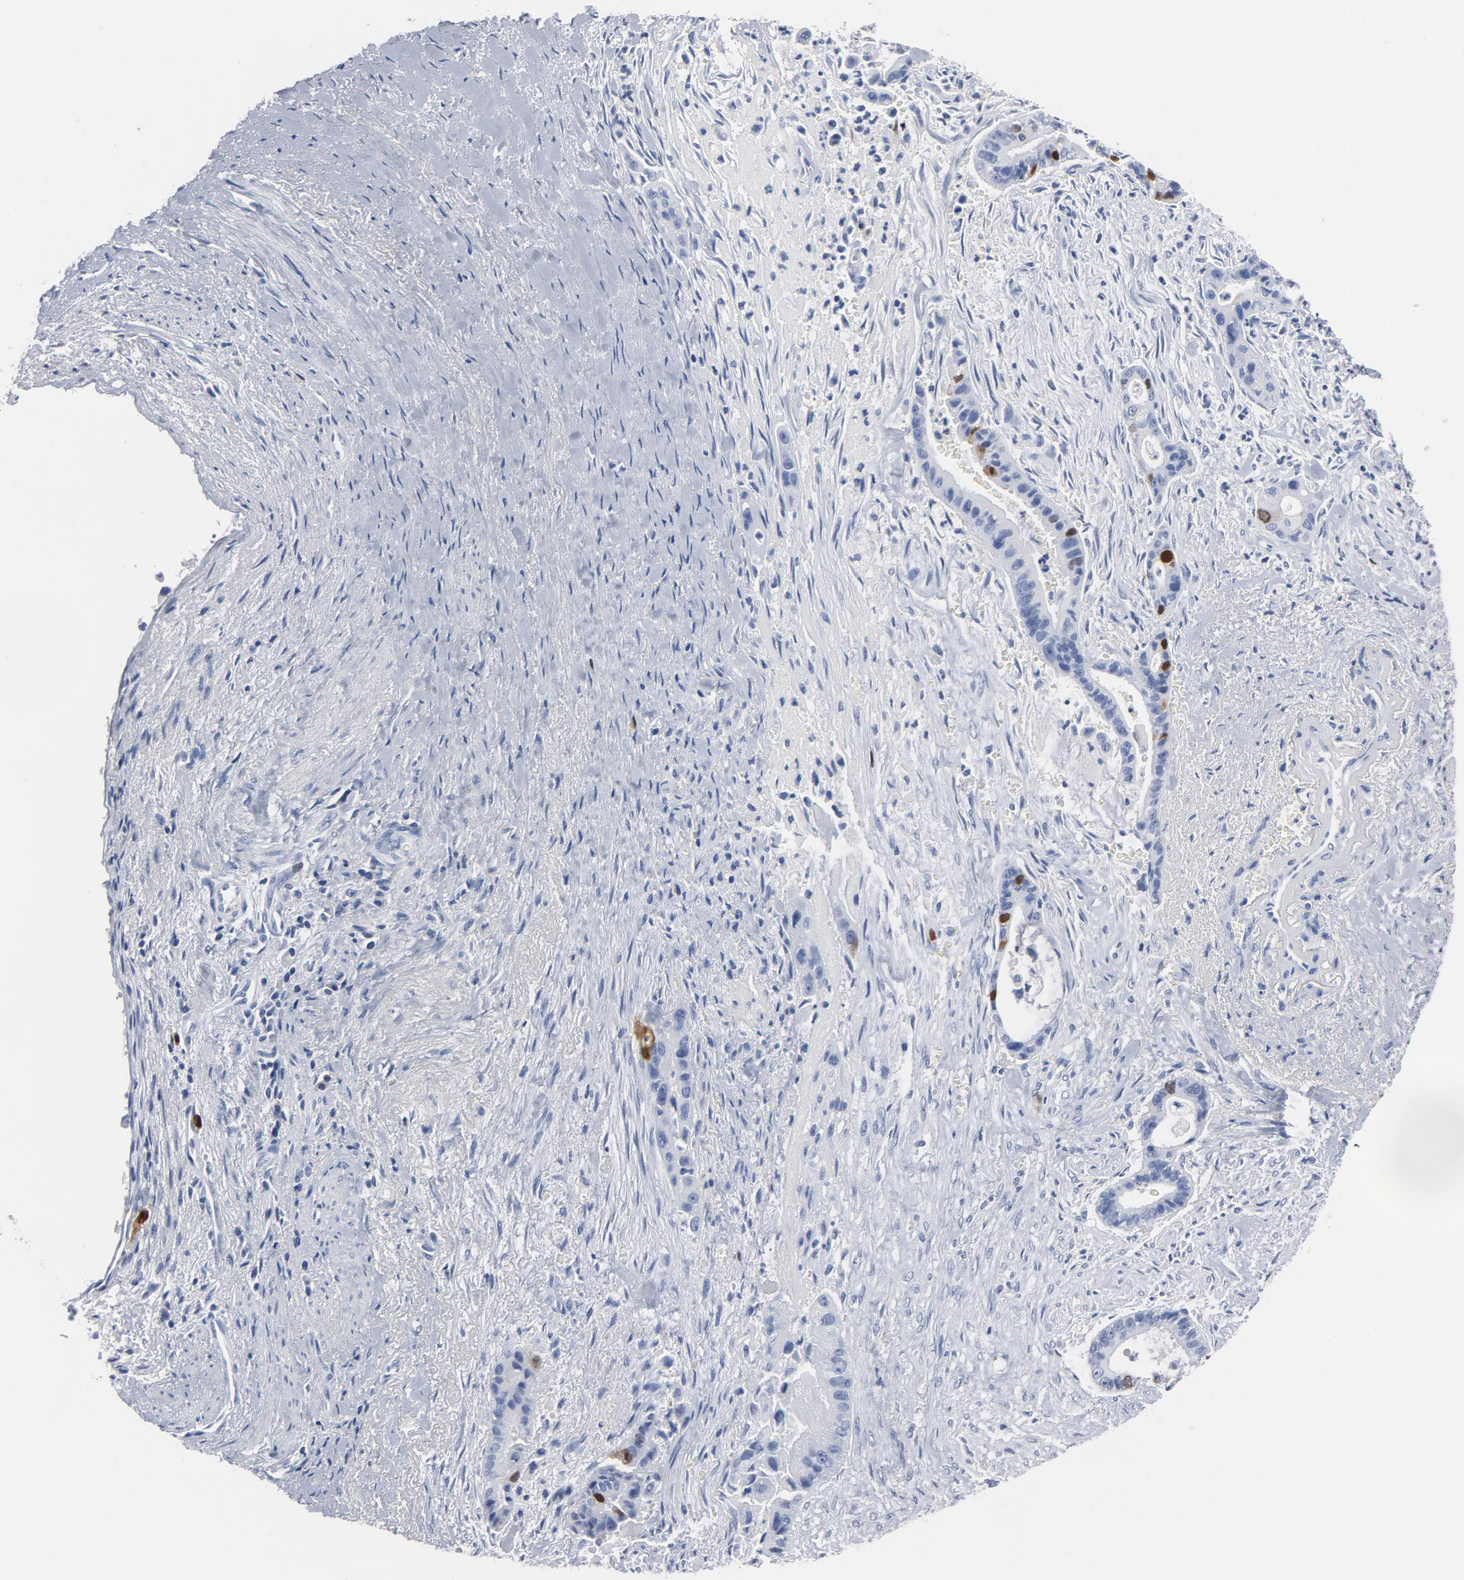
{"staining": {"intensity": "strong", "quantity": "<25%", "location": "nuclear"}, "tissue": "liver cancer", "cell_type": "Tumor cells", "image_type": "cancer", "snomed": [{"axis": "morphology", "description": "Cholangiocarcinoma"}, {"axis": "topography", "description": "Liver"}], "caption": "Tumor cells reveal medium levels of strong nuclear positivity in approximately <25% of cells in human liver cholangiocarcinoma. The staining was performed using DAB, with brown indicating positive protein expression. Nuclei are stained blue with hematoxylin.", "gene": "CDC20", "patient": {"sex": "female", "age": 55}}